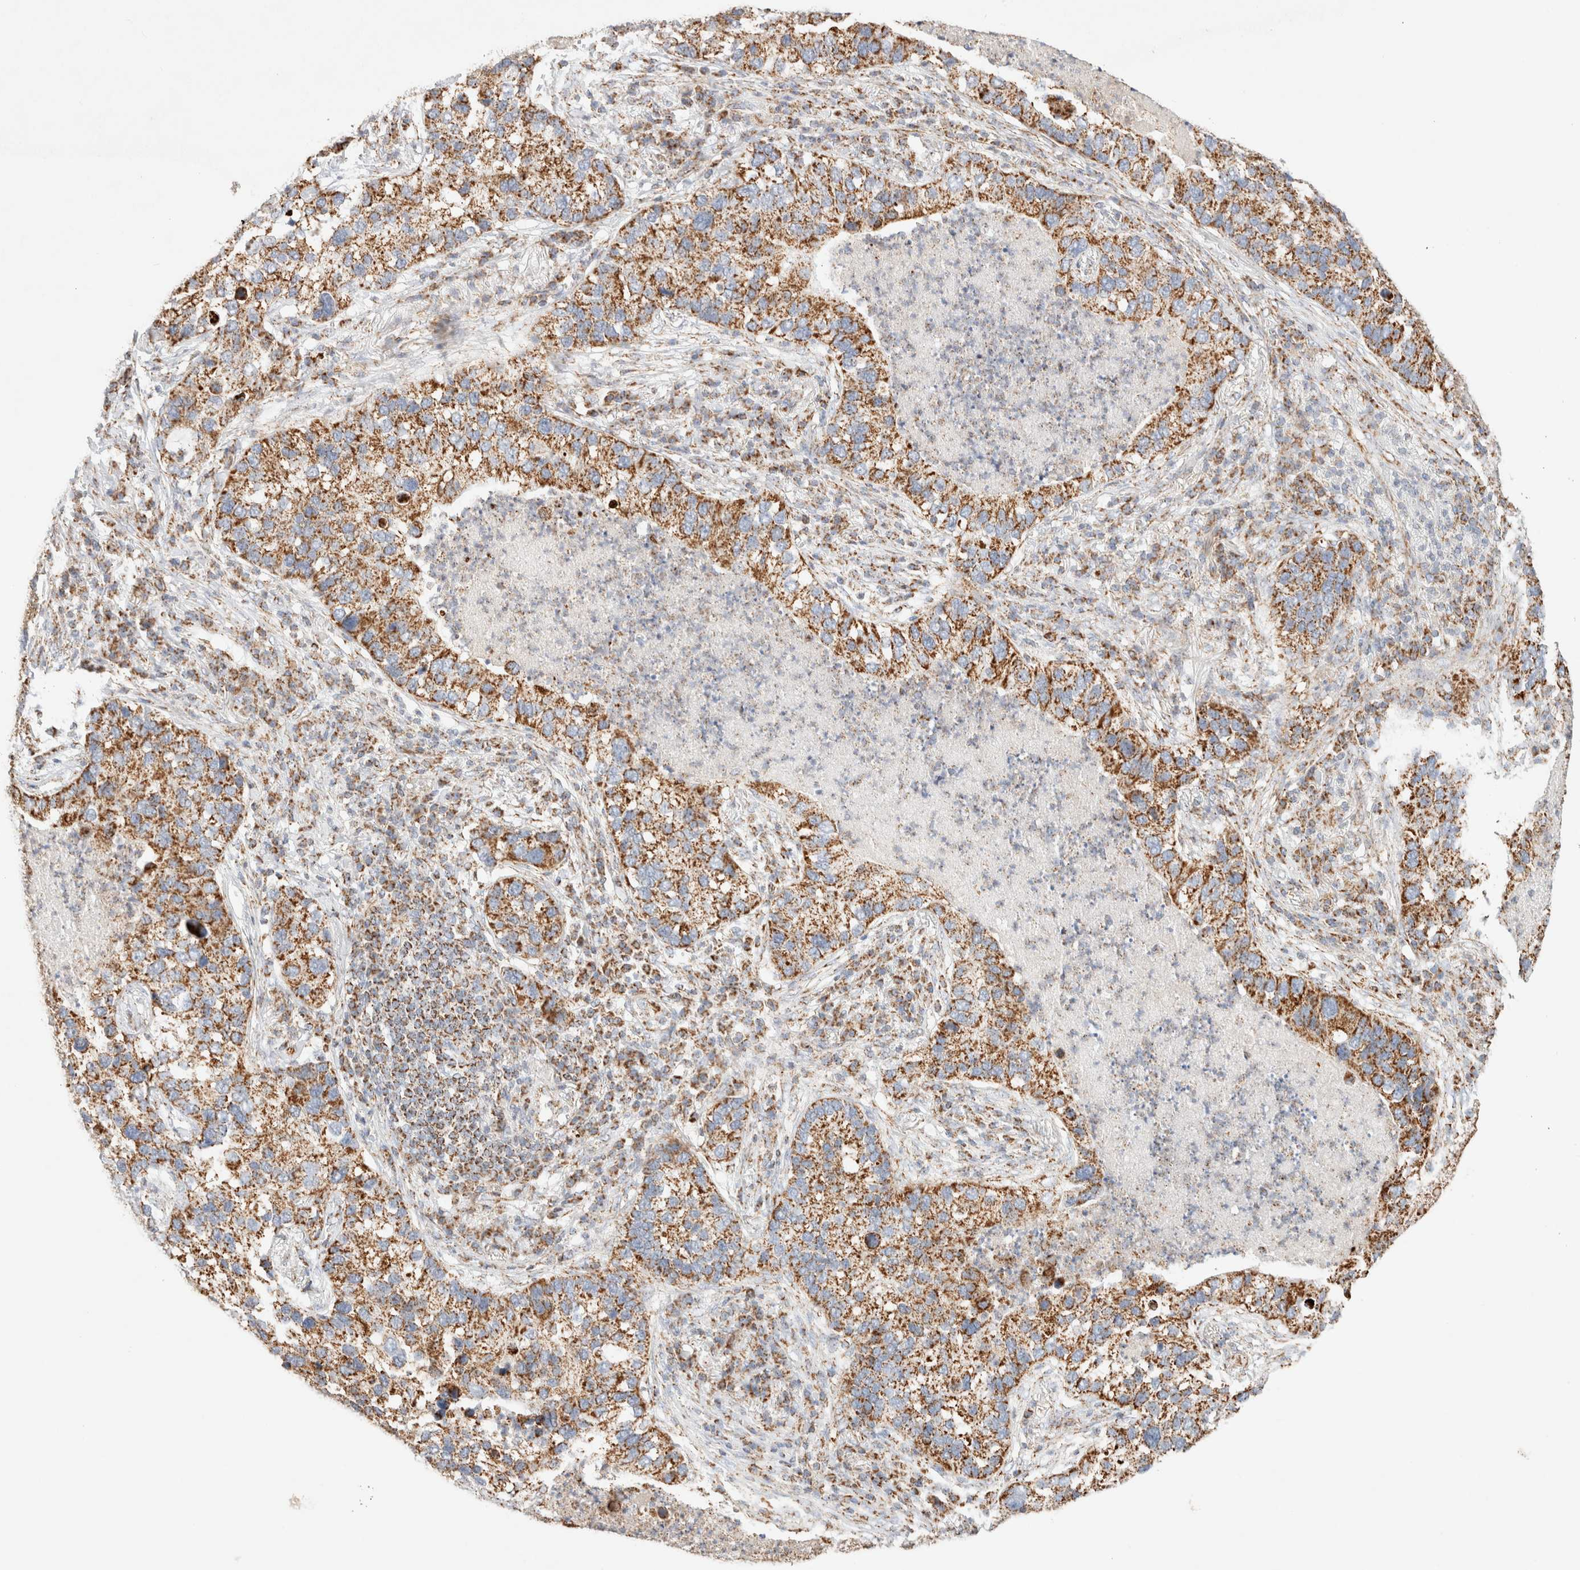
{"staining": {"intensity": "moderate", "quantity": ">75%", "location": "cytoplasmic/membranous"}, "tissue": "lung cancer", "cell_type": "Tumor cells", "image_type": "cancer", "snomed": [{"axis": "morphology", "description": "Normal tissue, NOS"}, {"axis": "morphology", "description": "Adenocarcinoma, NOS"}, {"axis": "topography", "description": "Bronchus"}, {"axis": "topography", "description": "Lung"}], "caption": "Immunohistochemistry photomicrograph of neoplastic tissue: human adenocarcinoma (lung) stained using immunohistochemistry shows medium levels of moderate protein expression localized specifically in the cytoplasmic/membranous of tumor cells, appearing as a cytoplasmic/membranous brown color.", "gene": "PHB2", "patient": {"sex": "male", "age": 54}}